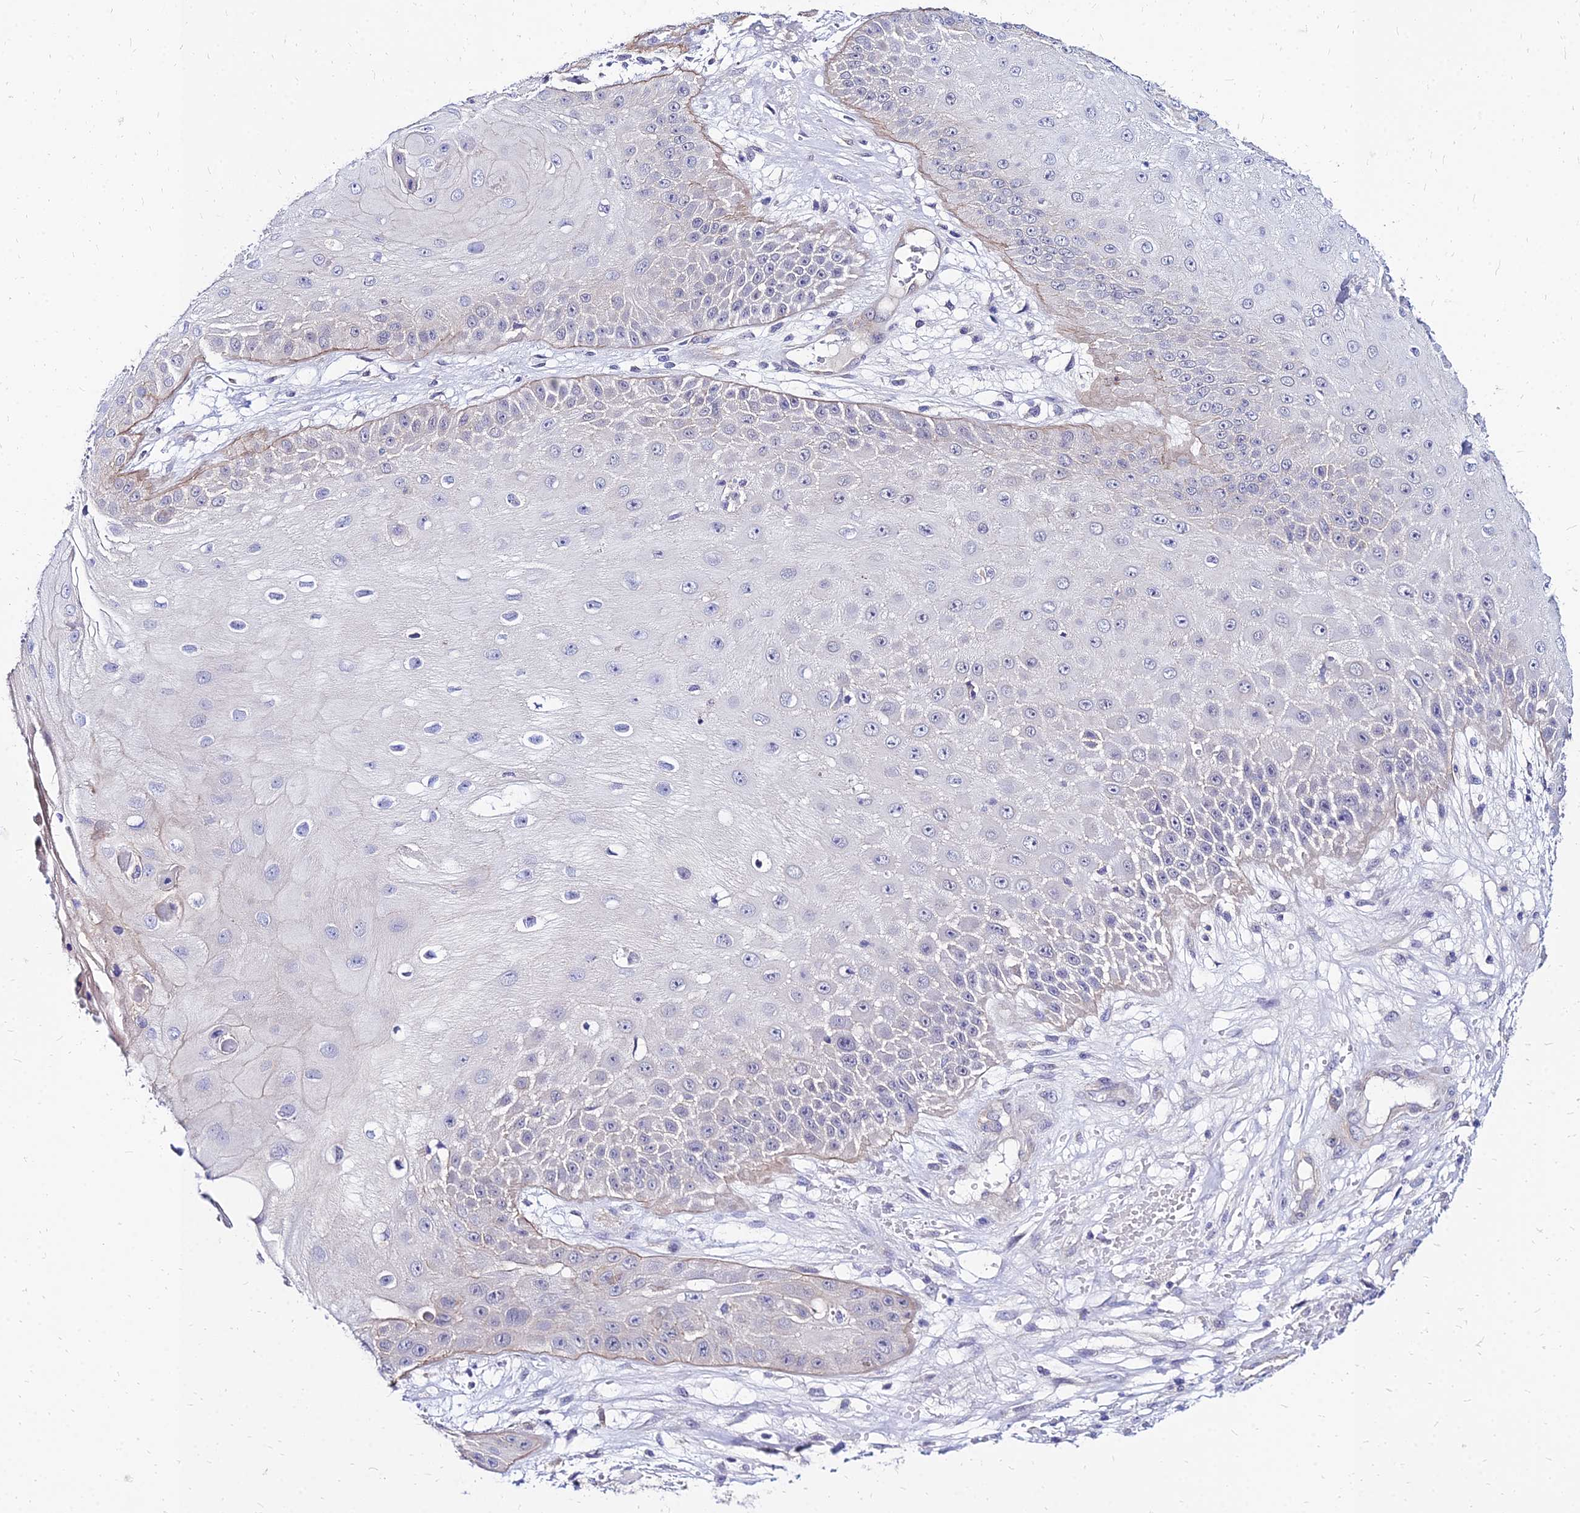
{"staining": {"intensity": "negative", "quantity": "none", "location": "none"}, "tissue": "skin cancer", "cell_type": "Tumor cells", "image_type": "cancer", "snomed": [{"axis": "morphology", "description": "Squamous cell carcinoma, NOS"}, {"axis": "topography", "description": "Skin"}], "caption": "High magnification brightfield microscopy of skin cancer stained with DAB (3,3'-diaminobenzidine) (brown) and counterstained with hematoxylin (blue): tumor cells show no significant positivity.", "gene": "YEATS2", "patient": {"sex": "male", "age": 70}}